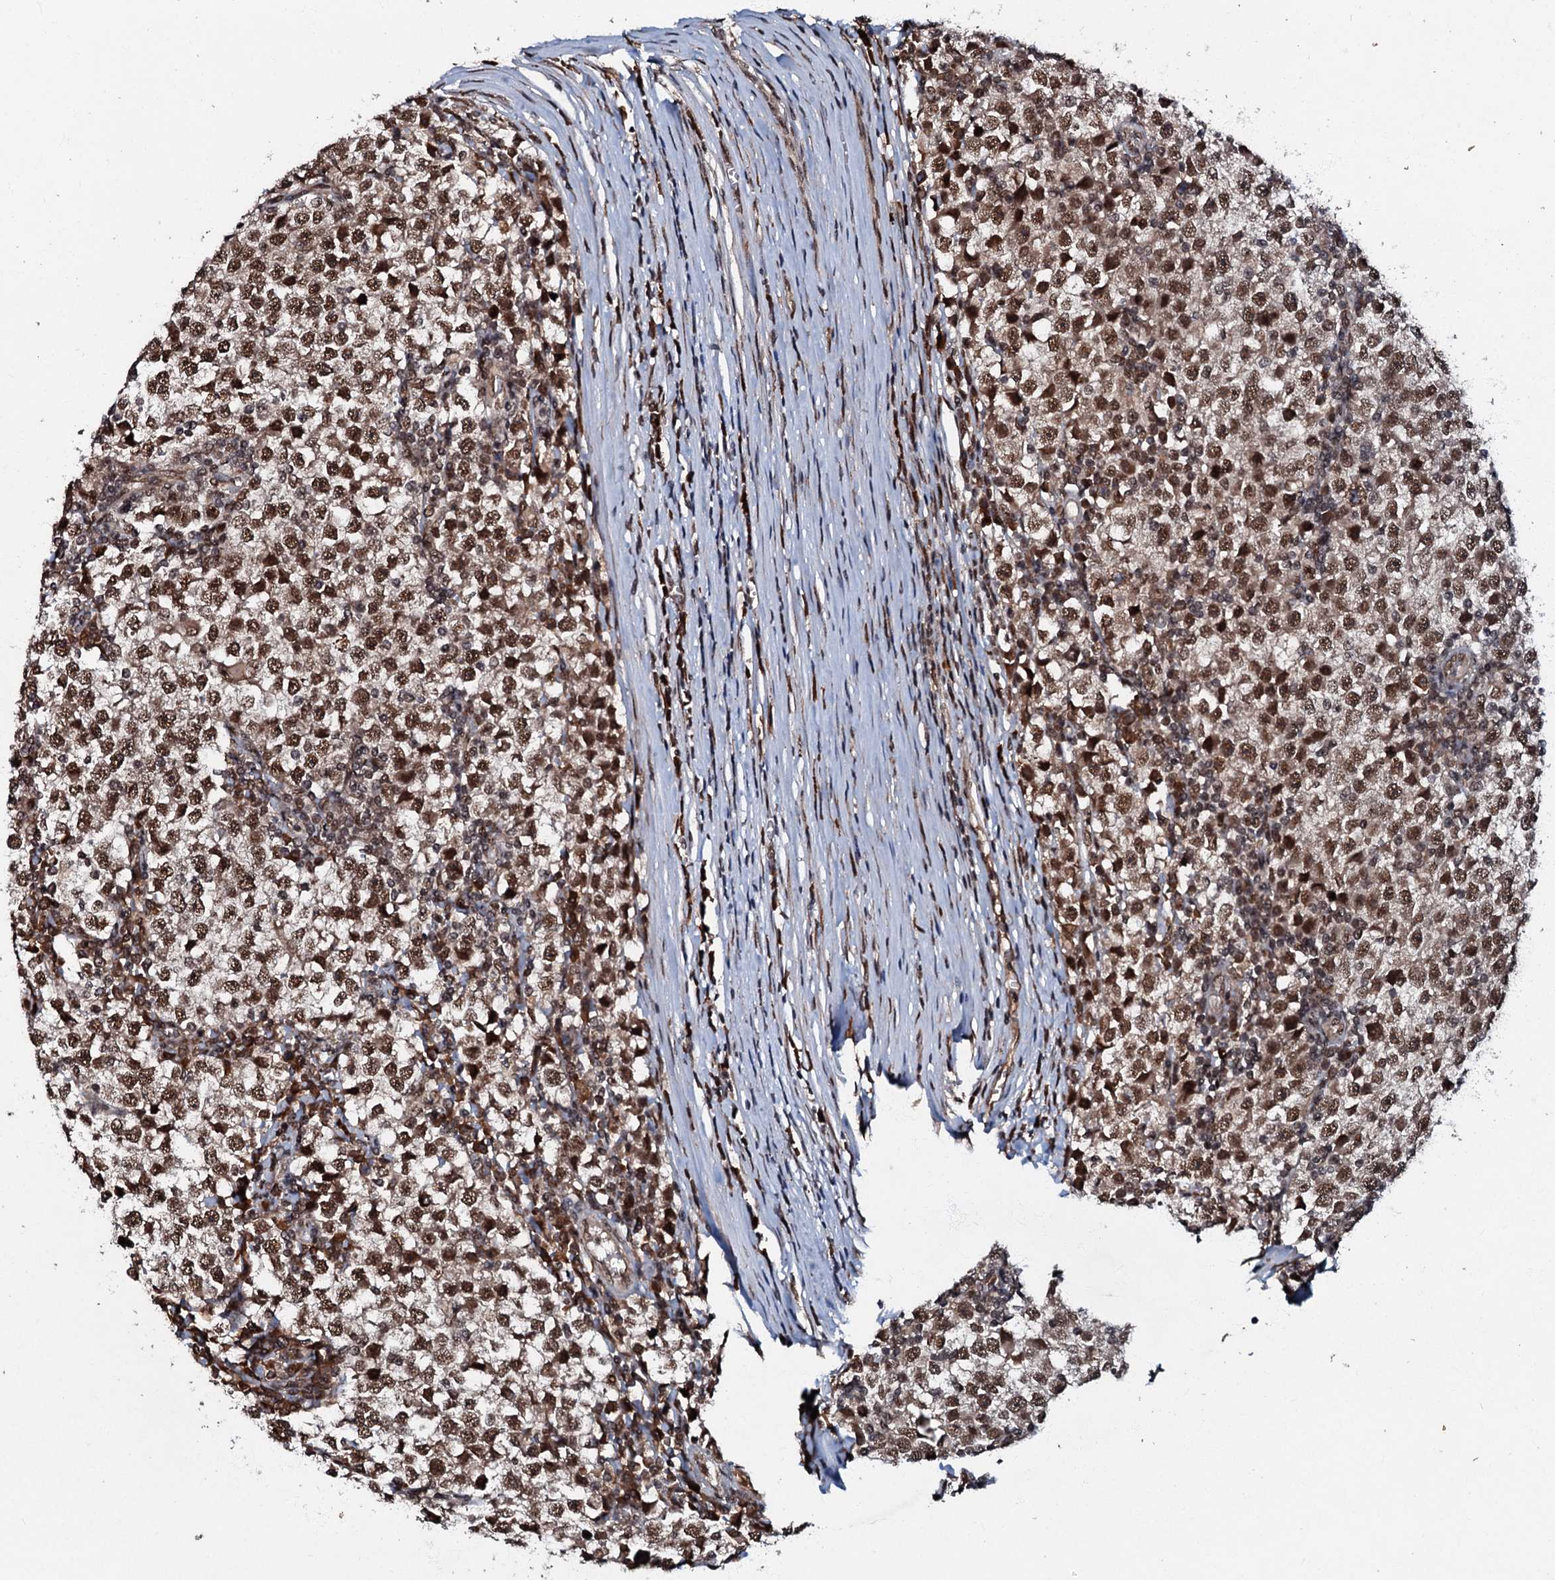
{"staining": {"intensity": "moderate", "quantity": ">75%", "location": "nuclear"}, "tissue": "testis cancer", "cell_type": "Tumor cells", "image_type": "cancer", "snomed": [{"axis": "morphology", "description": "Seminoma, NOS"}, {"axis": "topography", "description": "Testis"}], "caption": "Moderate nuclear protein positivity is present in approximately >75% of tumor cells in testis seminoma.", "gene": "C18orf32", "patient": {"sex": "male", "age": 65}}